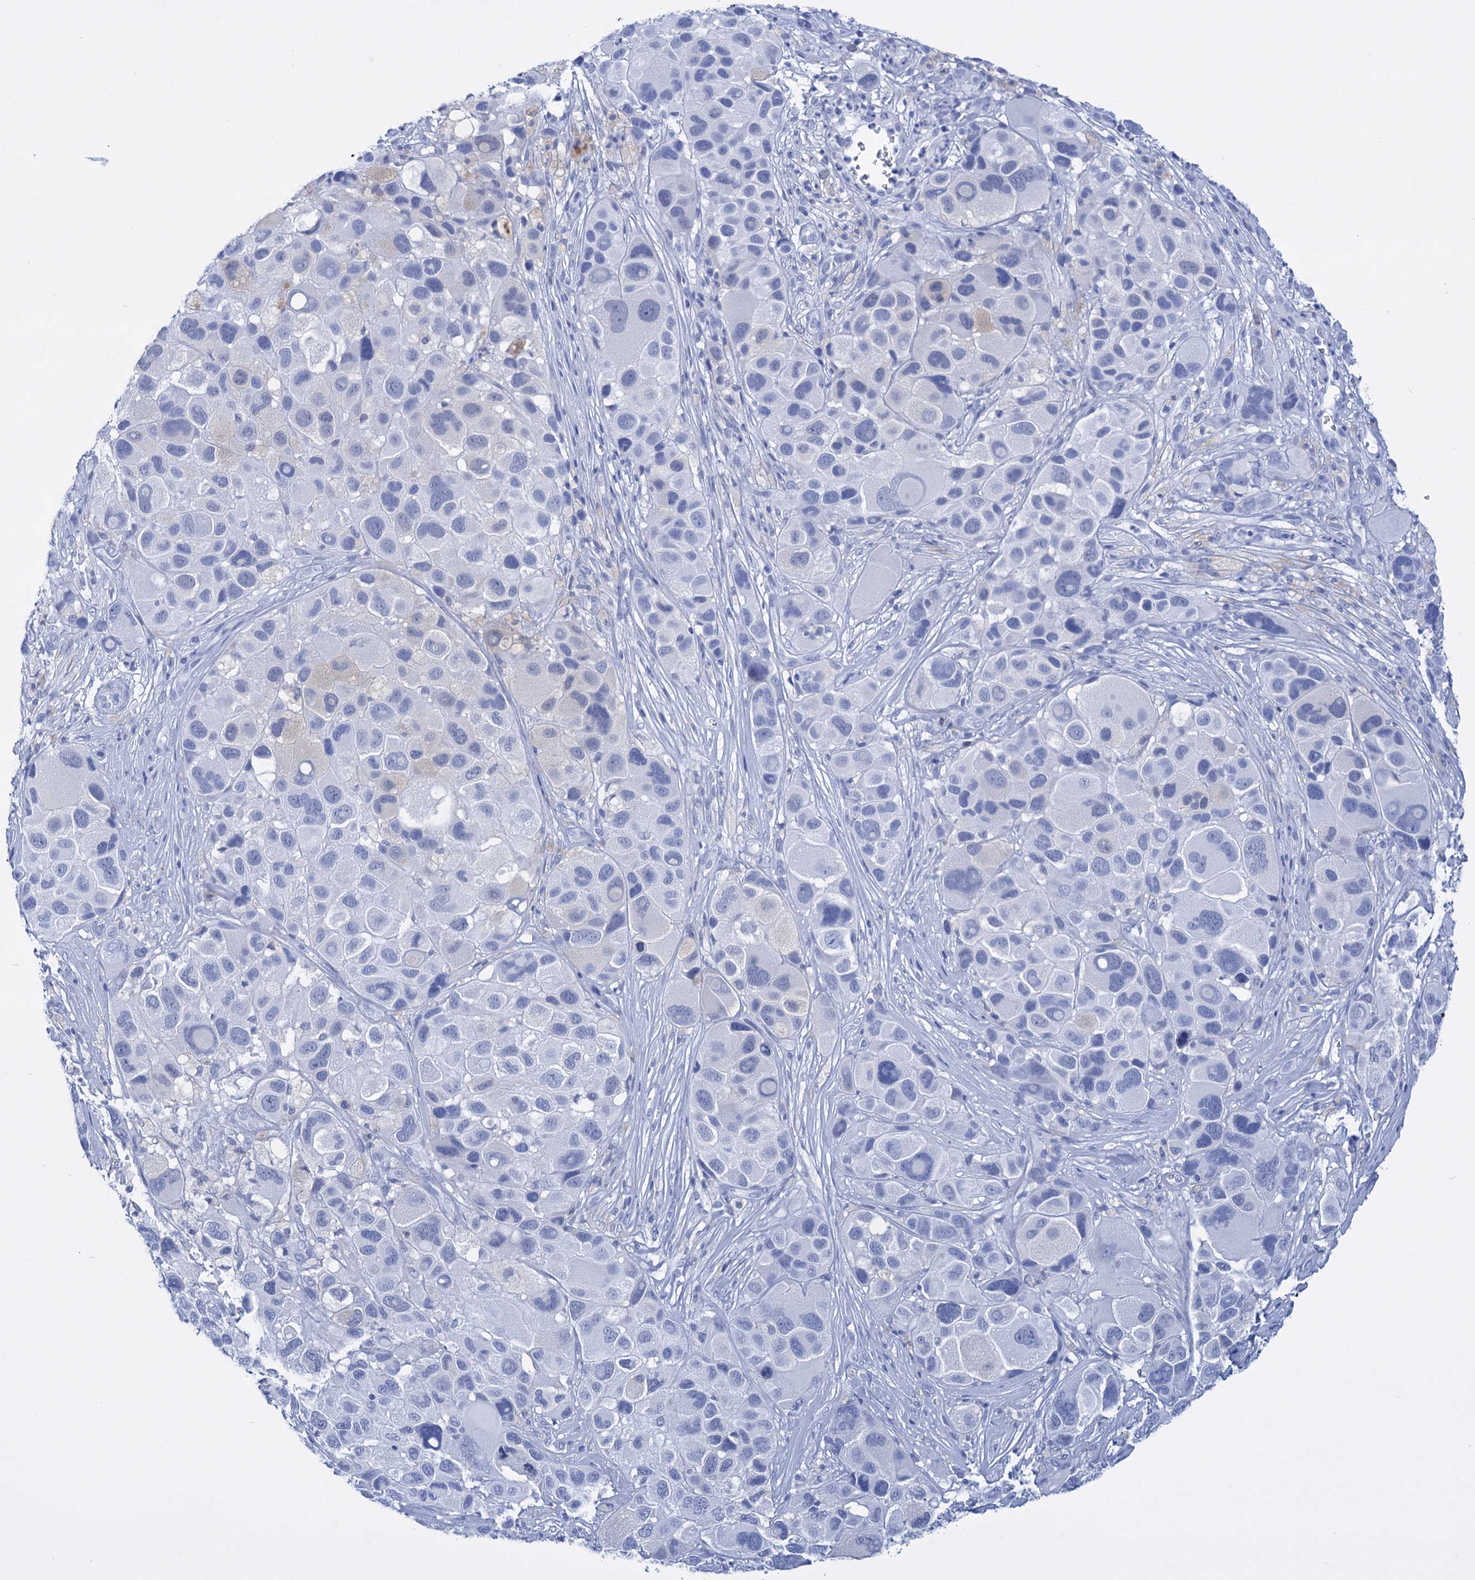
{"staining": {"intensity": "negative", "quantity": "none", "location": "none"}, "tissue": "melanoma", "cell_type": "Tumor cells", "image_type": "cancer", "snomed": [{"axis": "morphology", "description": "Malignant melanoma, NOS"}, {"axis": "topography", "description": "Skin of trunk"}], "caption": "Tumor cells are negative for protein expression in human malignant melanoma.", "gene": "FBXW12", "patient": {"sex": "male", "age": 71}}